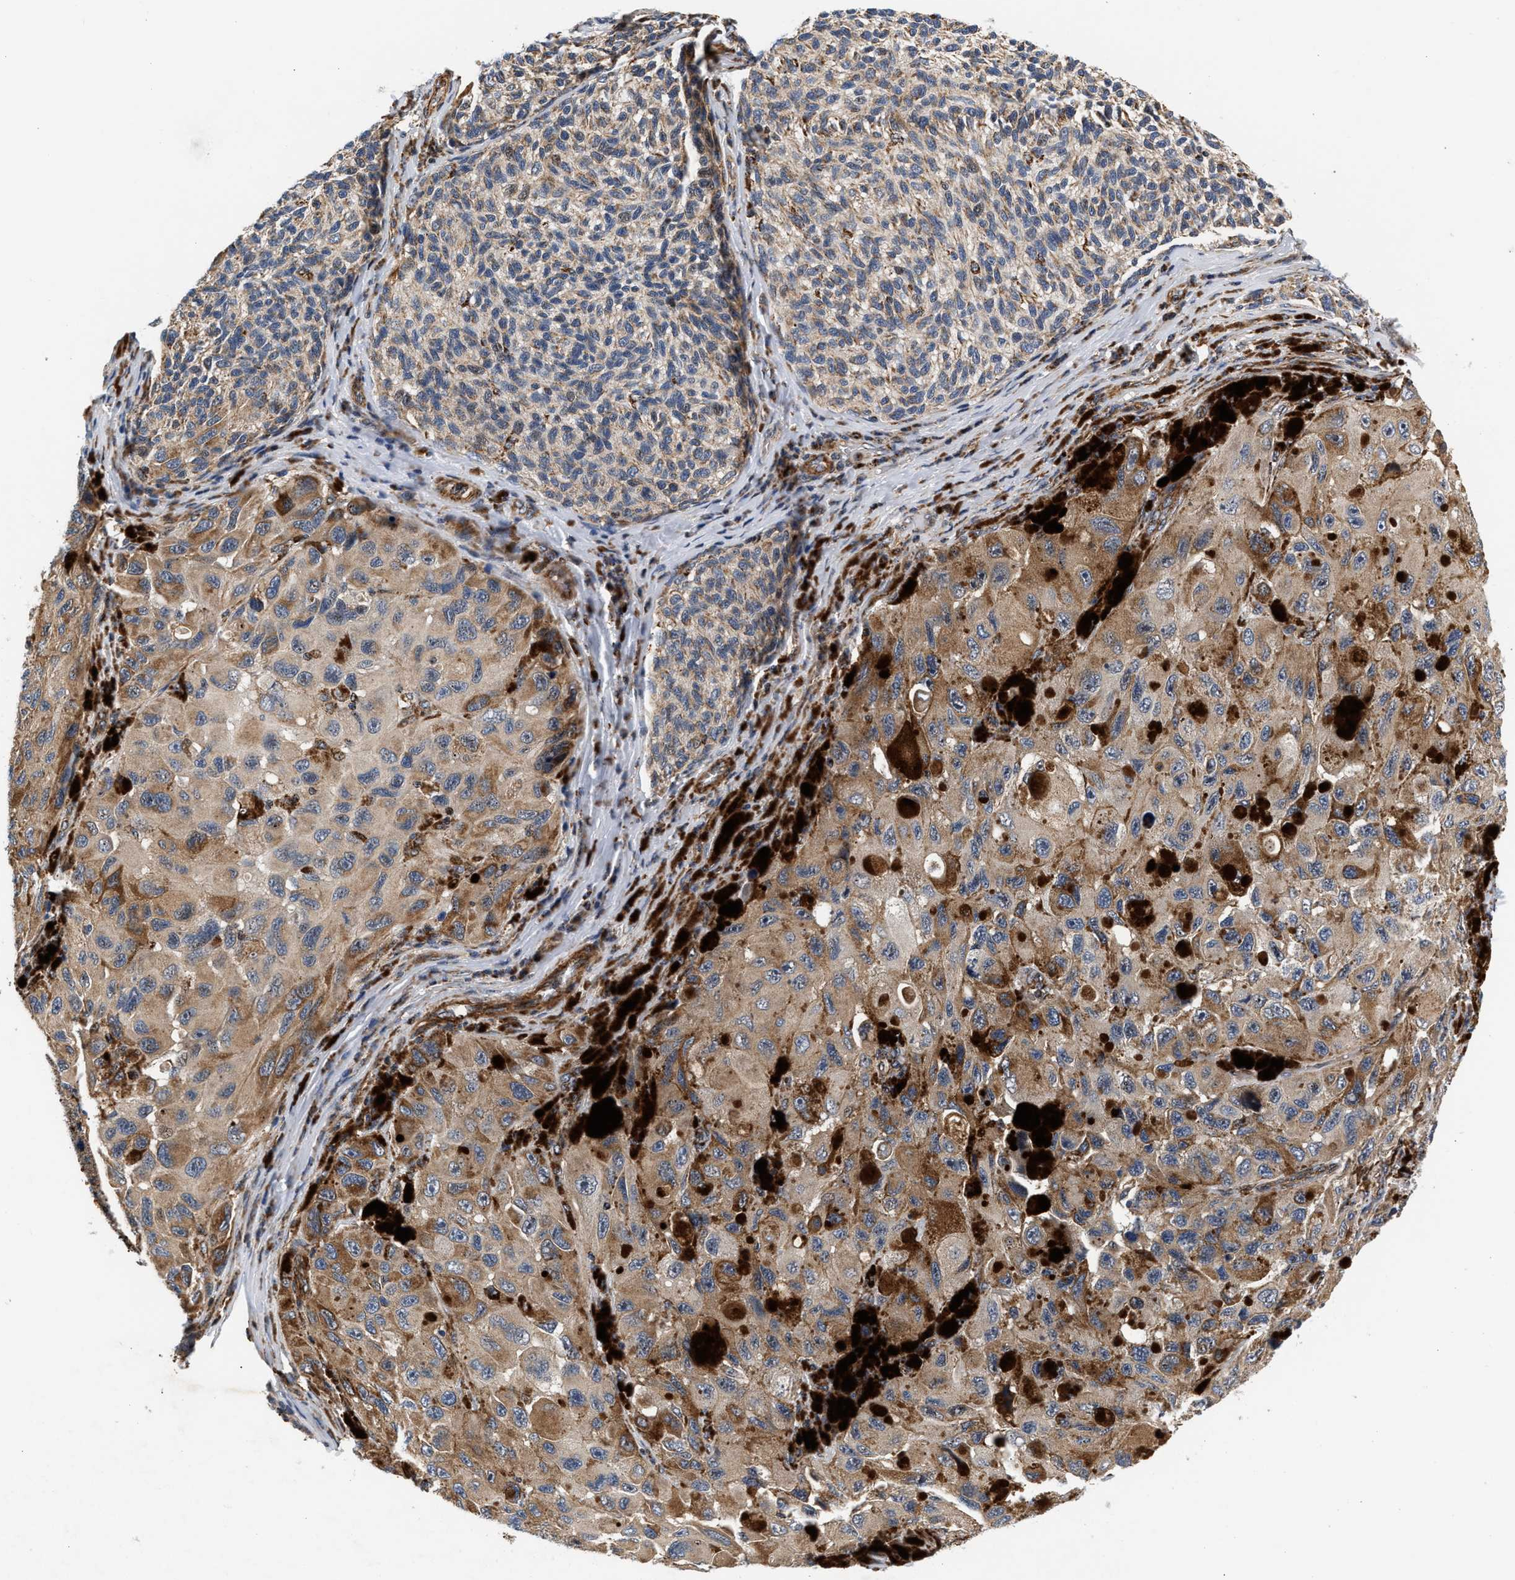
{"staining": {"intensity": "weak", "quantity": ">75%", "location": "cytoplasmic/membranous"}, "tissue": "melanoma", "cell_type": "Tumor cells", "image_type": "cancer", "snomed": [{"axis": "morphology", "description": "Malignant melanoma, NOS"}, {"axis": "topography", "description": "Skin"}], "caption": "The photomicrograph demonstrates a brown stain indicating the presence of a protein in the cytoplasmic/membranous of tumor cells in malignant melanoma. The protein is stained brown, and the nuclei are stained in blue (DAB IHC with brightfield microscopy, high magnification).", "gene": "SGK1", "patient": {"sex": "female", "age": 73}}